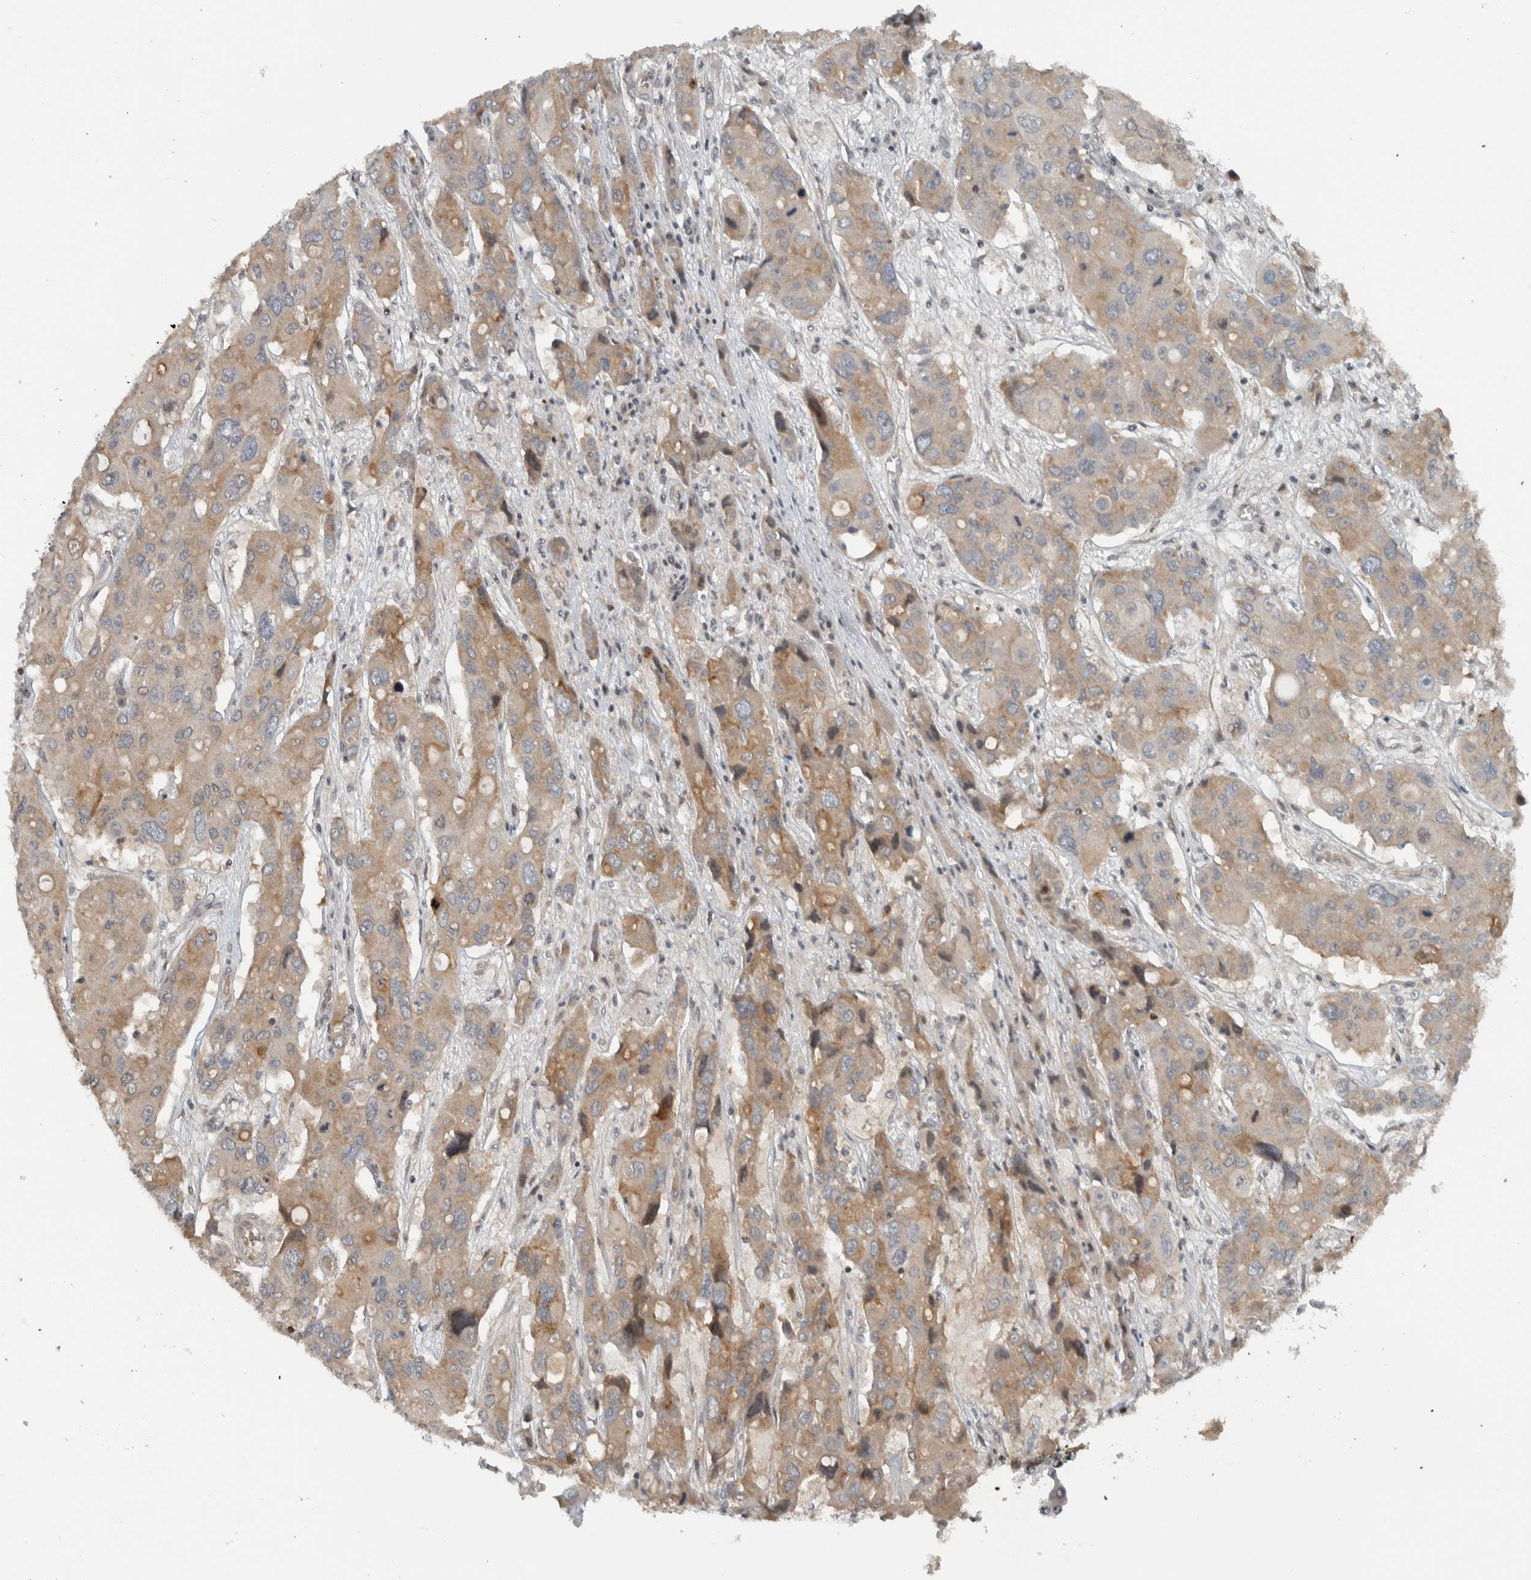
{"staining": {"intensity": "weak", "quantity": ">75%", "location": "cytoplasmic/membranous"}, "tissue": "liver cancer", "cell_type": "Tumor cells", "image_type": "cancer", "snomed": [{"axis": "morphology", "description": "Cholangiocarcinoma"}, {"axis": "topography", "description": "Liver"}], "caption": "Immunohistochemistry (IHC) micrograph of neoplastic tissue: liver cancer stained using IHC exhibits low levels of weak protein expression localized specifically in the cytoplasmic/membranous of tumor cells, appearing as a cytoplasmic/membranous brown color.", "gene": "NAPG", "patient": {"sex": "male", "age": 67}}